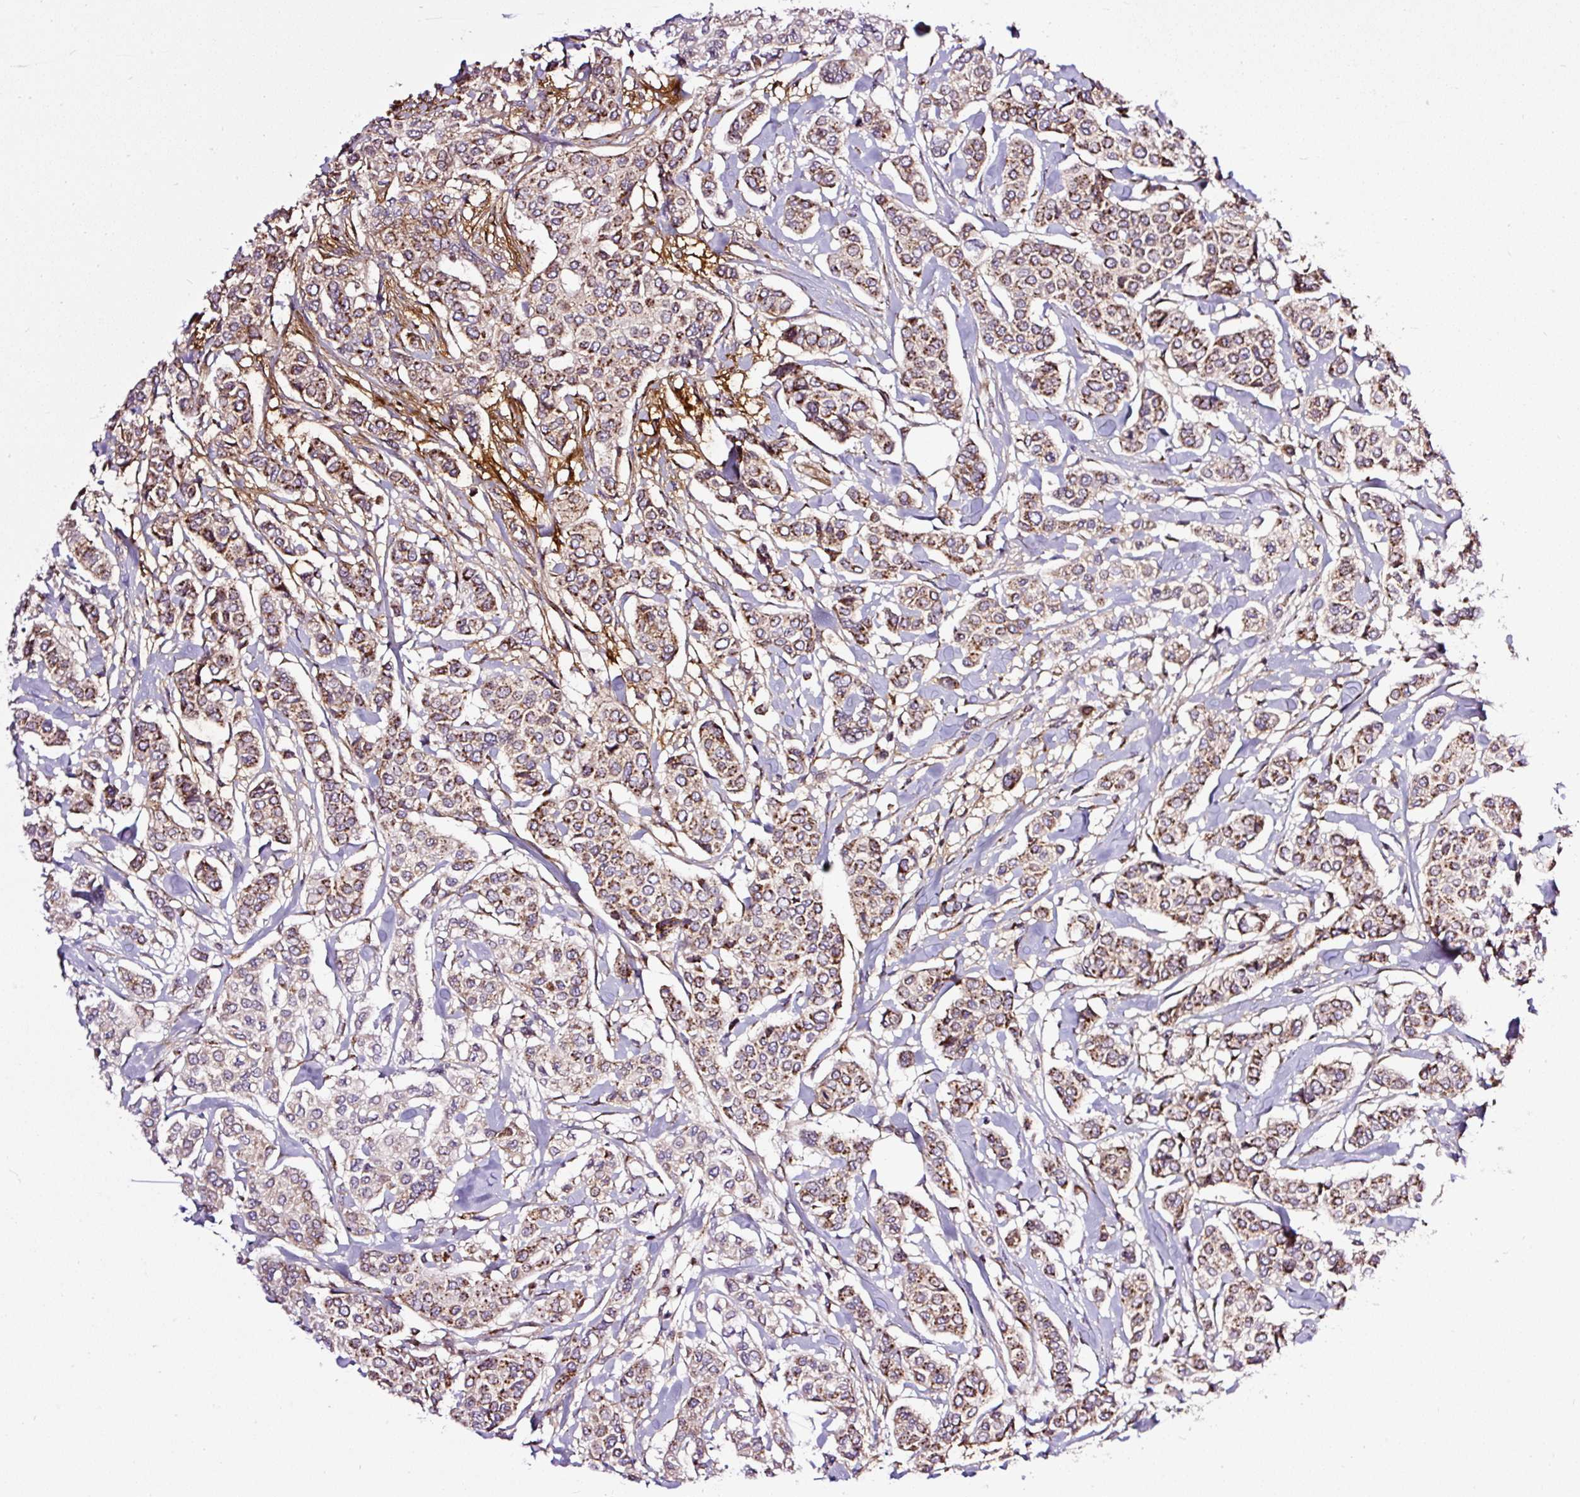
{"staining": {"intensity": "moderate", "quantity": ">75%", "location": "cytoplasmic/membranous"}, "tissue": "breast cancer", "cell_type": "Tumor cells", "image_type": "cancer", "snomed": [{"axis": "morphology", "description": "Lobular carcinoma"}, {"axis": "topography", "description": "Breast"}], "caption": "IHC of breast lobular carcinoma shows medium levels of moderate cytoplasmic/membranous expression in approximately >75% of tumor cells.", "gene": "MSMP", "patient": {"sex": "female", "age": 51}}